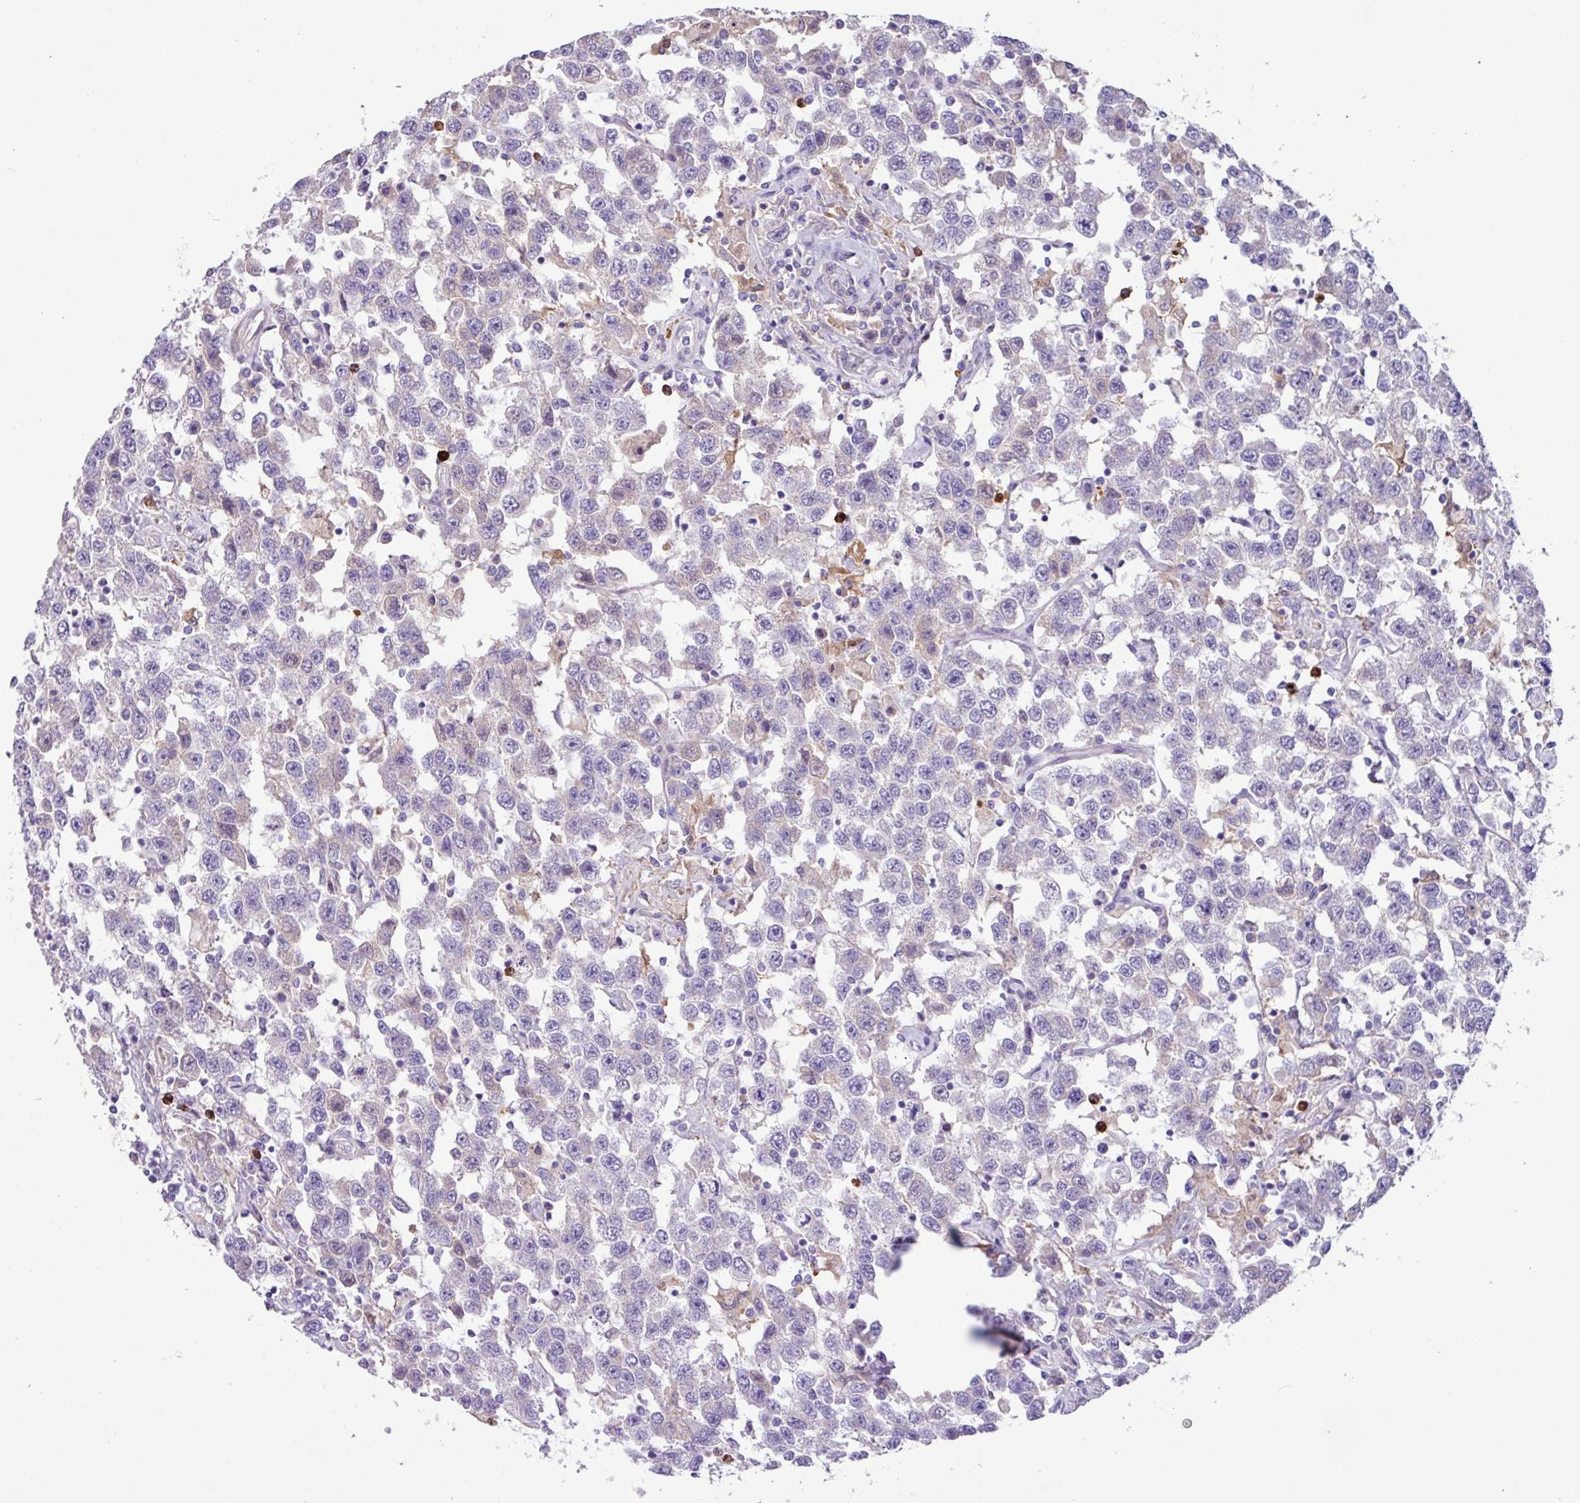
{"staining": {"intensity": "negative", "quantity": "none", "location": "none"}, "tissue": "testis cancer", "cell_type": "Tumor cells", "image_type": "cancer", "snomed": [{"axis": "morphology", "description": "Seminoma, NOS"}, {"axis": "topography", "description": "Testis"}], "caption": "IHC image of neoplastic tissue: human testis seminoma stained with DAB (3,3'-diaminobenzidine) demonstrates no significant protein positivity in tumor cells.", "gene": "MRM2", "patient": {"sex": "male", "age": 41}}